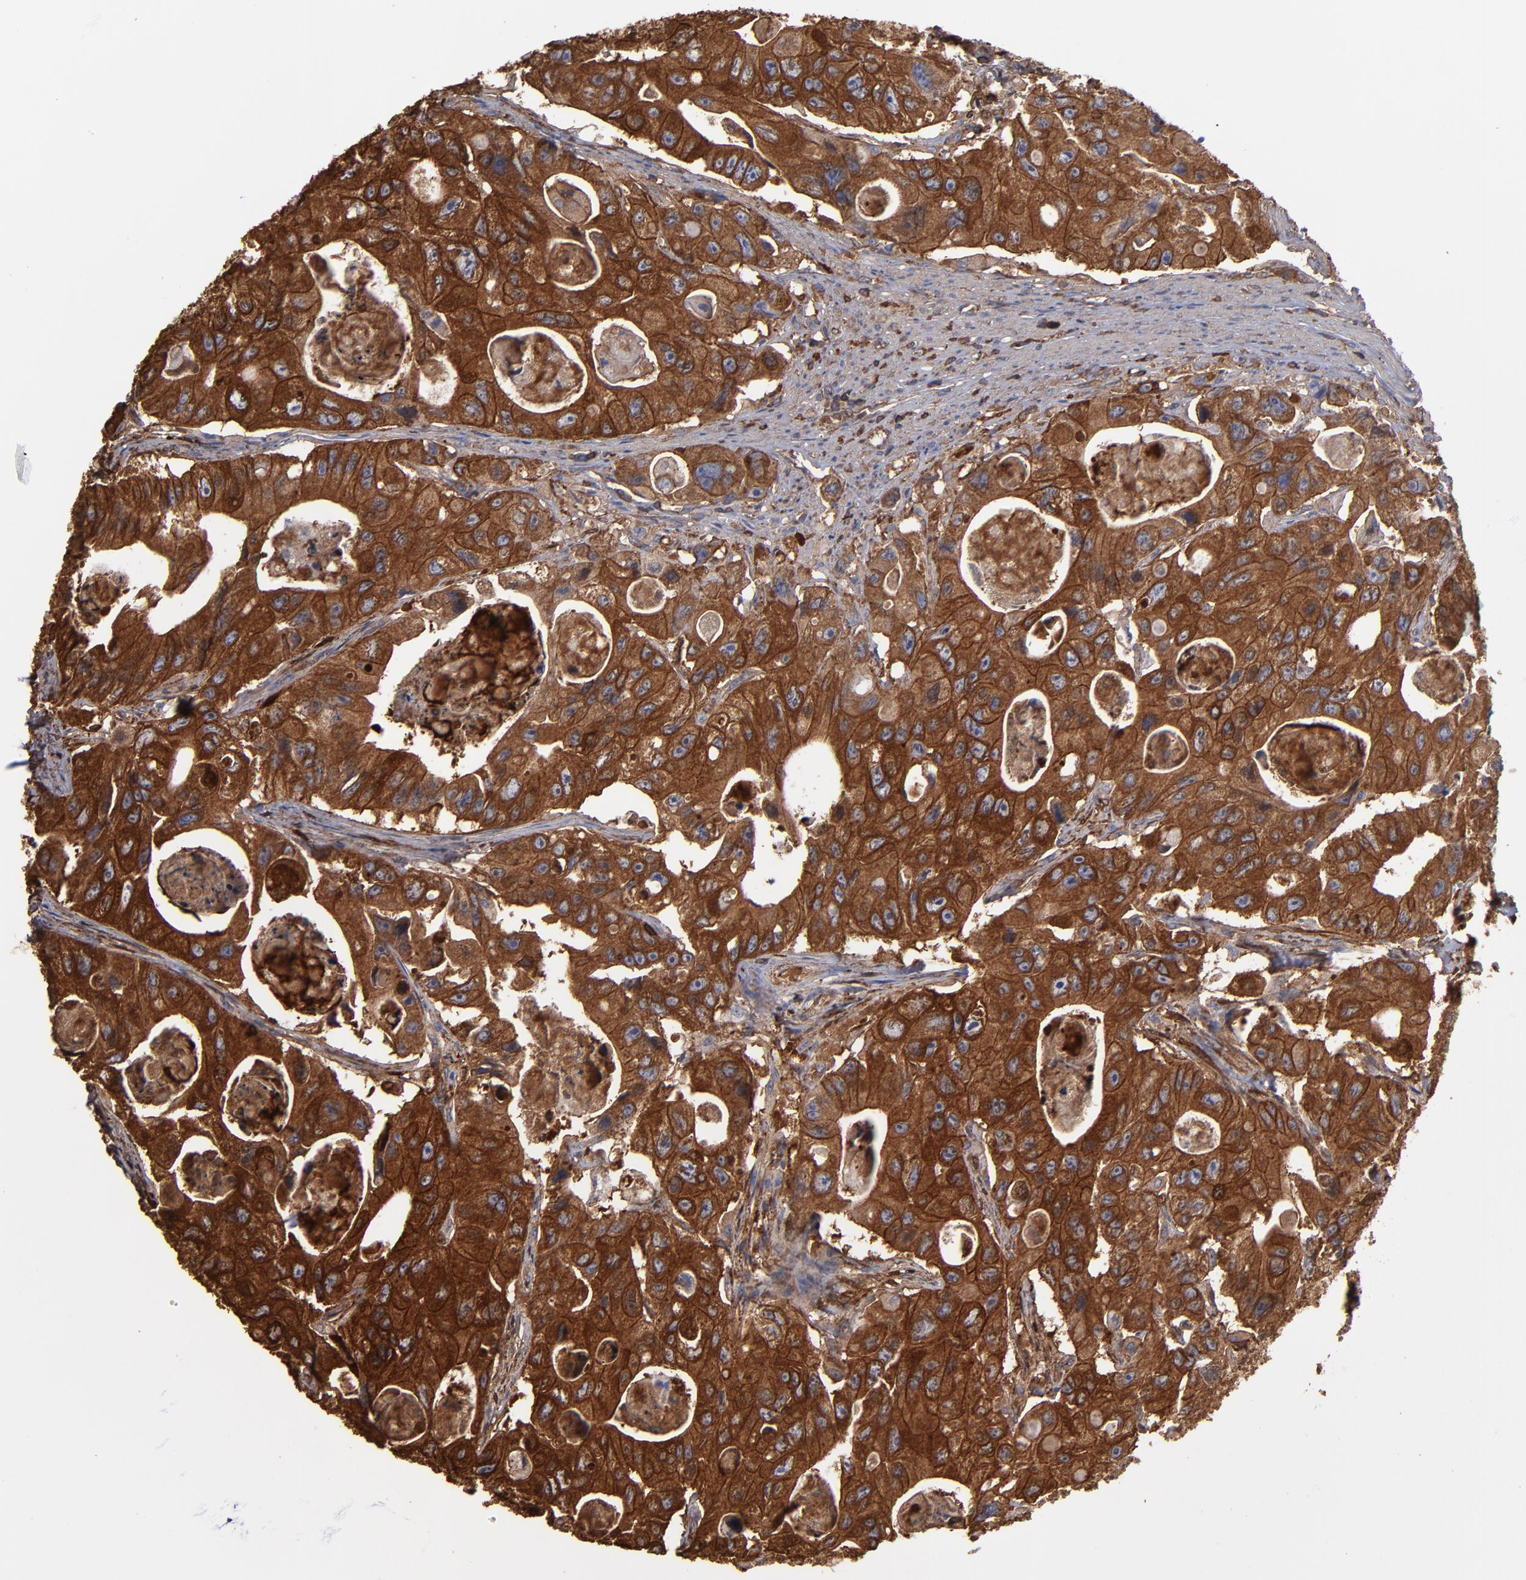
{"staining": {"intensity": "strong", "quantity": ">75%", "location": "cytoplasmic/membranous"}, "tissue": "colorectal cancer", "cell_type": "Tumor cells", "image_type": "cancer", "snomed": [{"axis": "morphology", "description": "Adenocarcinoma, NOS"}, {"axis": "topography", "description": "Colon"}], "caption": "Brown immunohistochemical staining in human colorectal cancer demonstrates strong cytoplasmic/membranous staining in approximately >75% of tumor cells. The protein of interest is shown in brown color, while the nuclei are stained blue.", "gene": "ACTN4", "patient": {"sex": "female", "age": 46}}